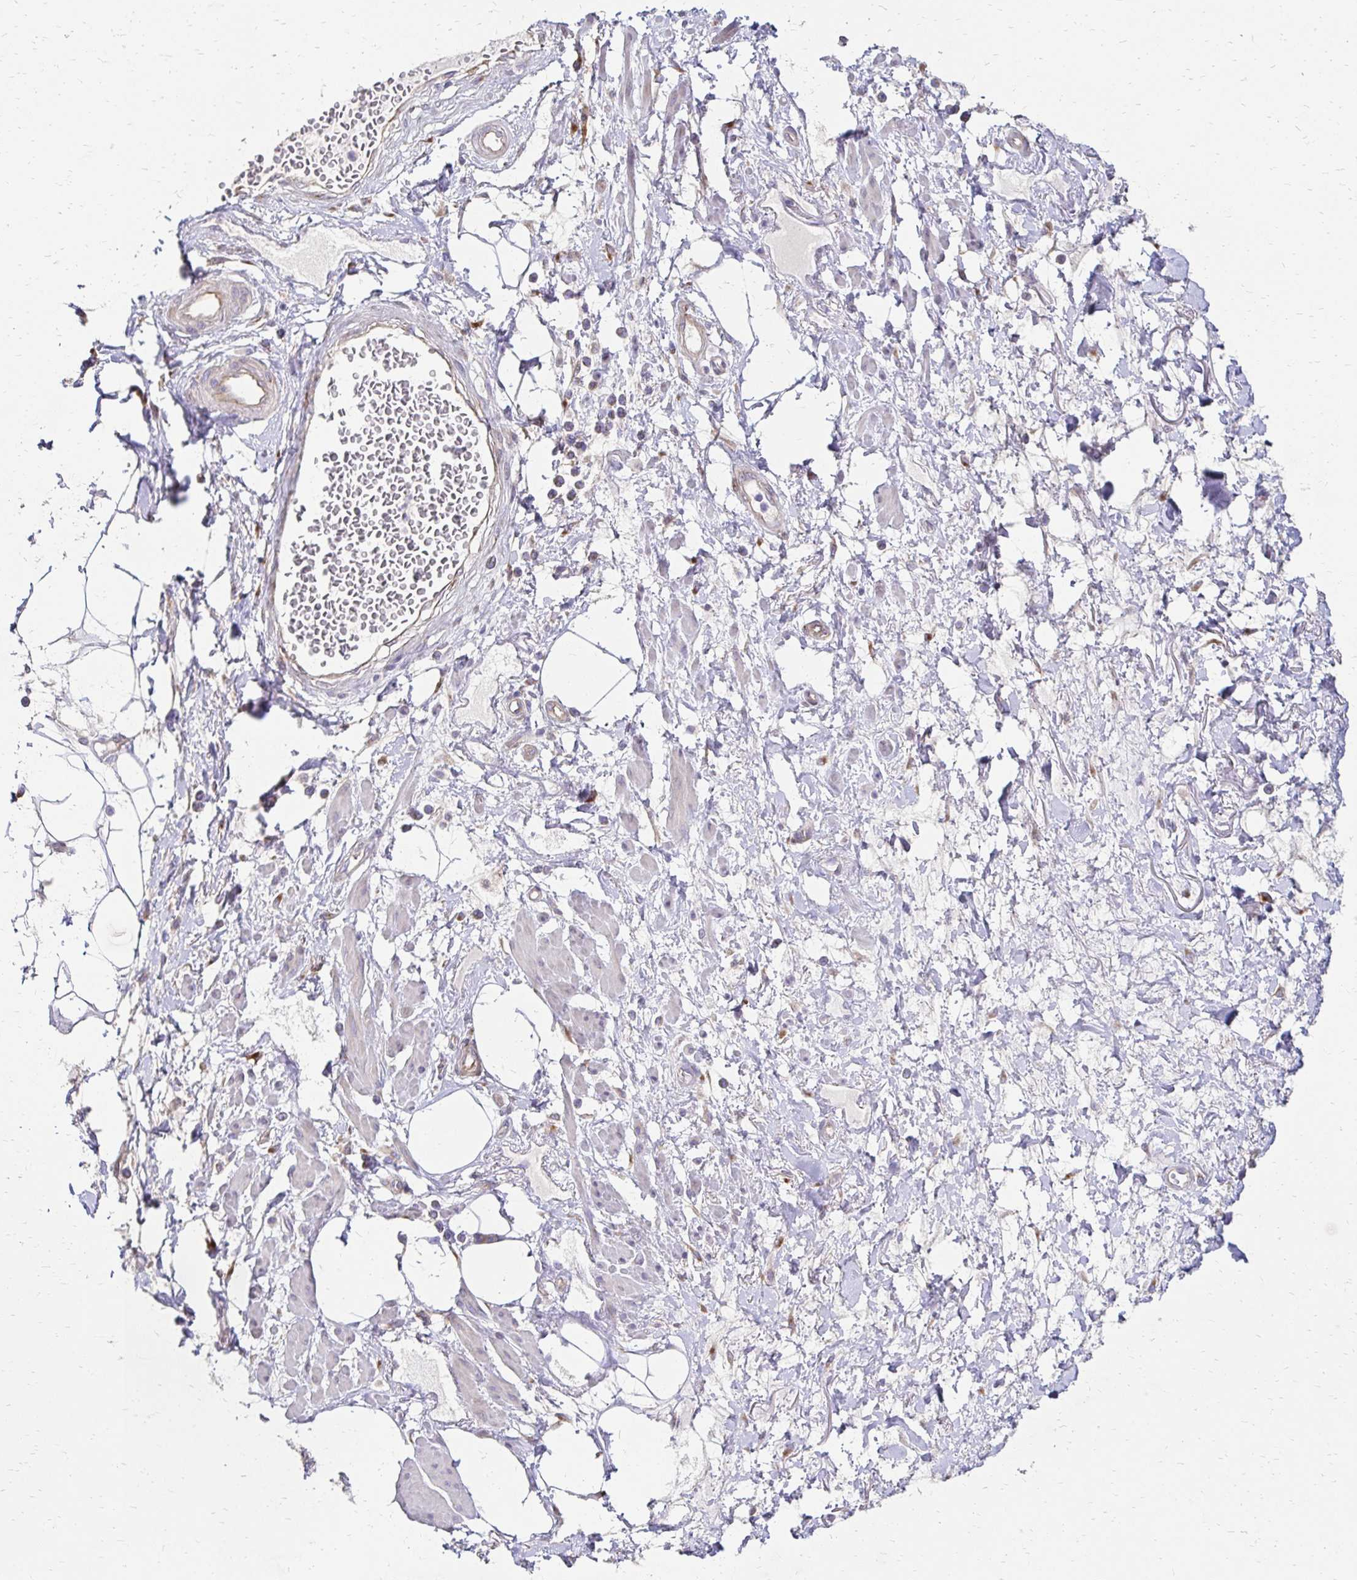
{"staining": {"intensity": "negative", "quantity": "none", "location": "none"}, "tissue": "adipose tissue", "cell_type": "Adipocytes", "image_type": "normal", "snomed": [{"axis": "morphology", "description": "Normal tissue, NOS"}, {"axis": "topography", "description": "Vagina"}, {"axis": "topography", "description": "Peripheral nerve tissue"}], "caption": "The immunohistochemistry micrograph has no significant staining in adipocytes of adipose tissue.", "gene": "PRIMA1", "patient": {"sex": "female", "age": 71}}